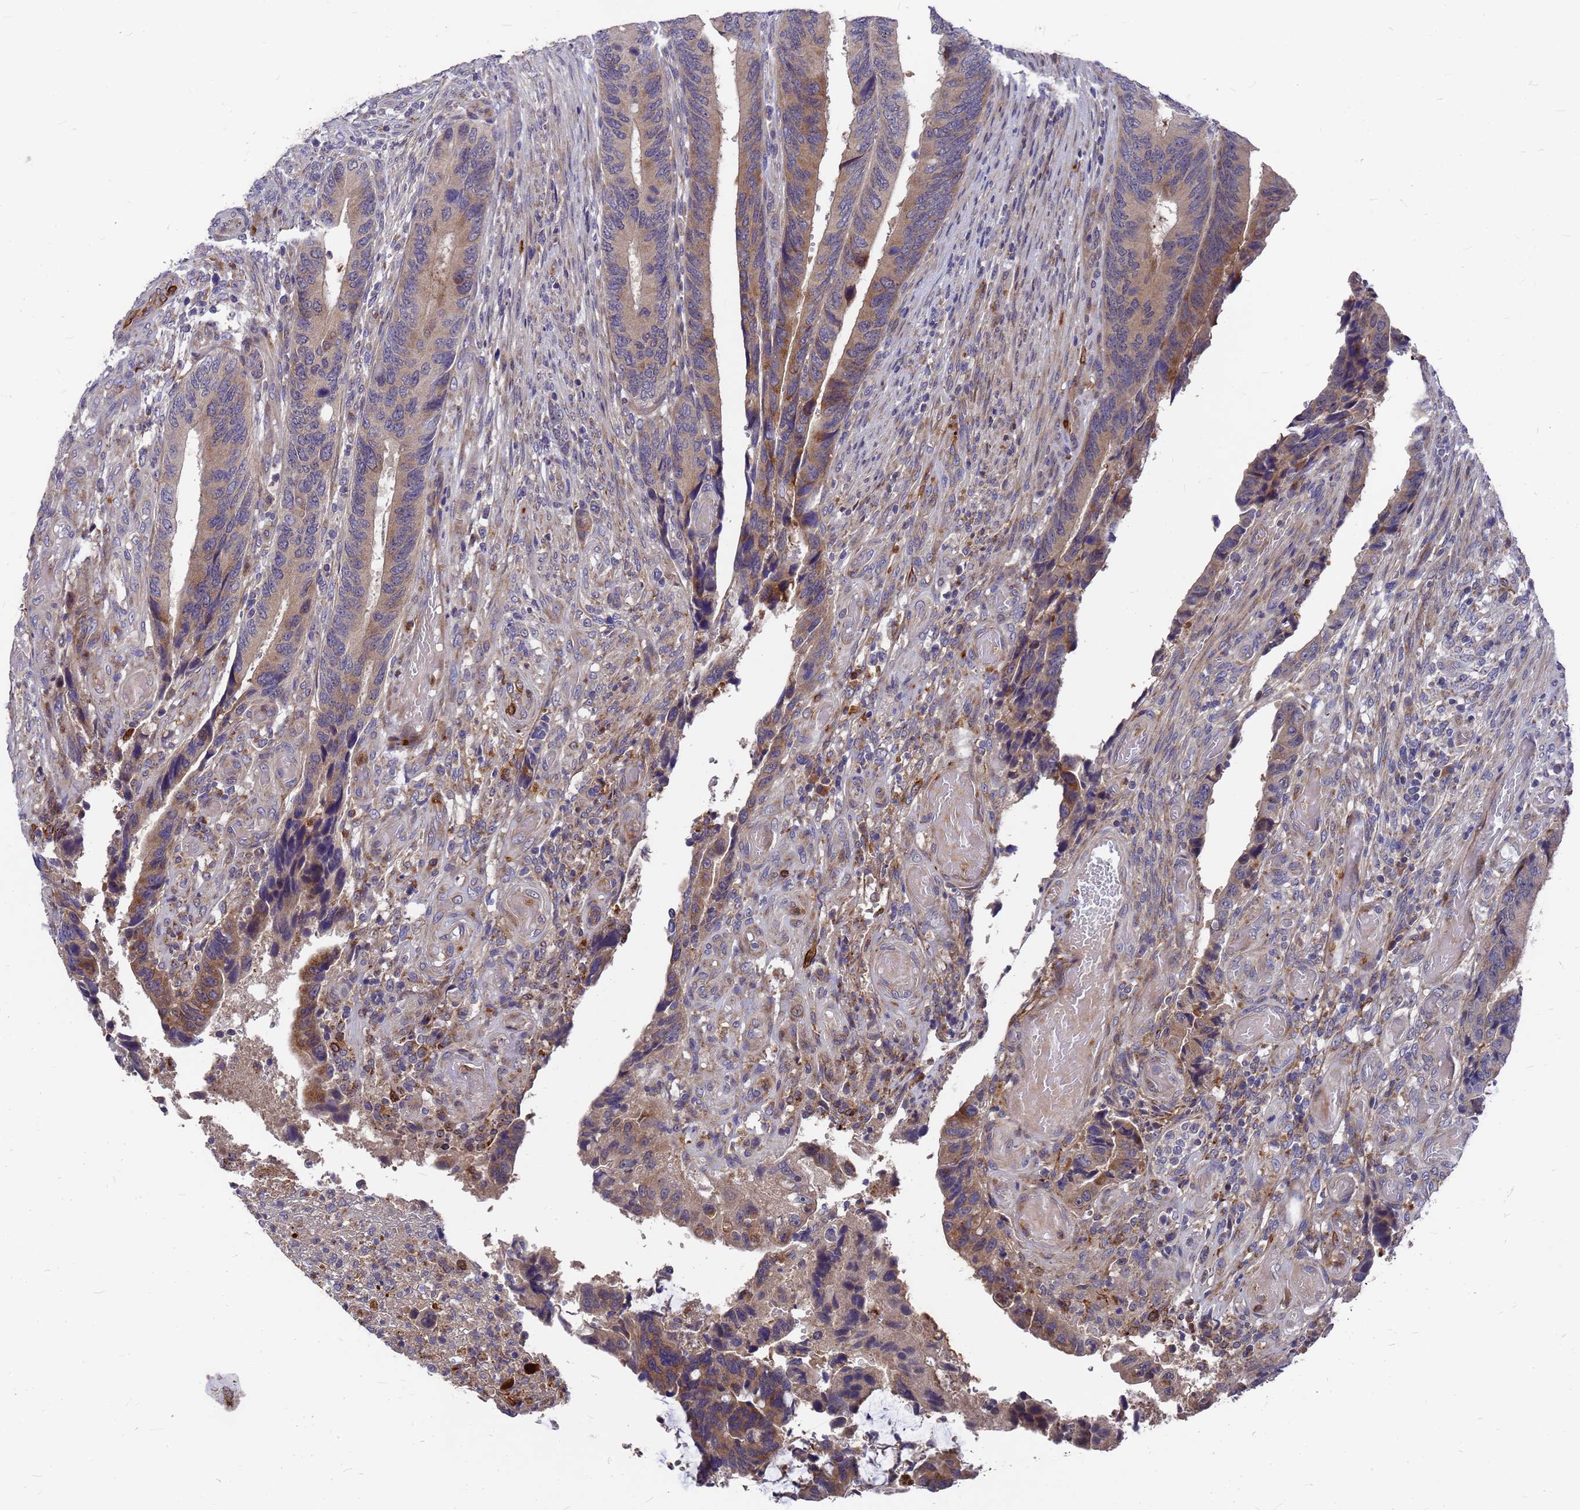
{"staining": {"intensity": "moderate", "quantity": ">75%", "location": "cytoplasmic/membranous"}, "tissue": "colorectal cancer", "cell_type": "Tumor cells", "image_type": "cancer", "snomed": [{"axis": "morphology", "description": "Adenocarcinoma, NOS"}, {"axis": "topography", "description": "Colon"}], "caption": "Human colorectal adenocarcinoma stained with a brown dye shows moderate cytoplasmic/membranous positive staining in approximately >75% of tumor cells.", "gene": "ZNF717", "patient": {"sex": "male", "age": 87}}